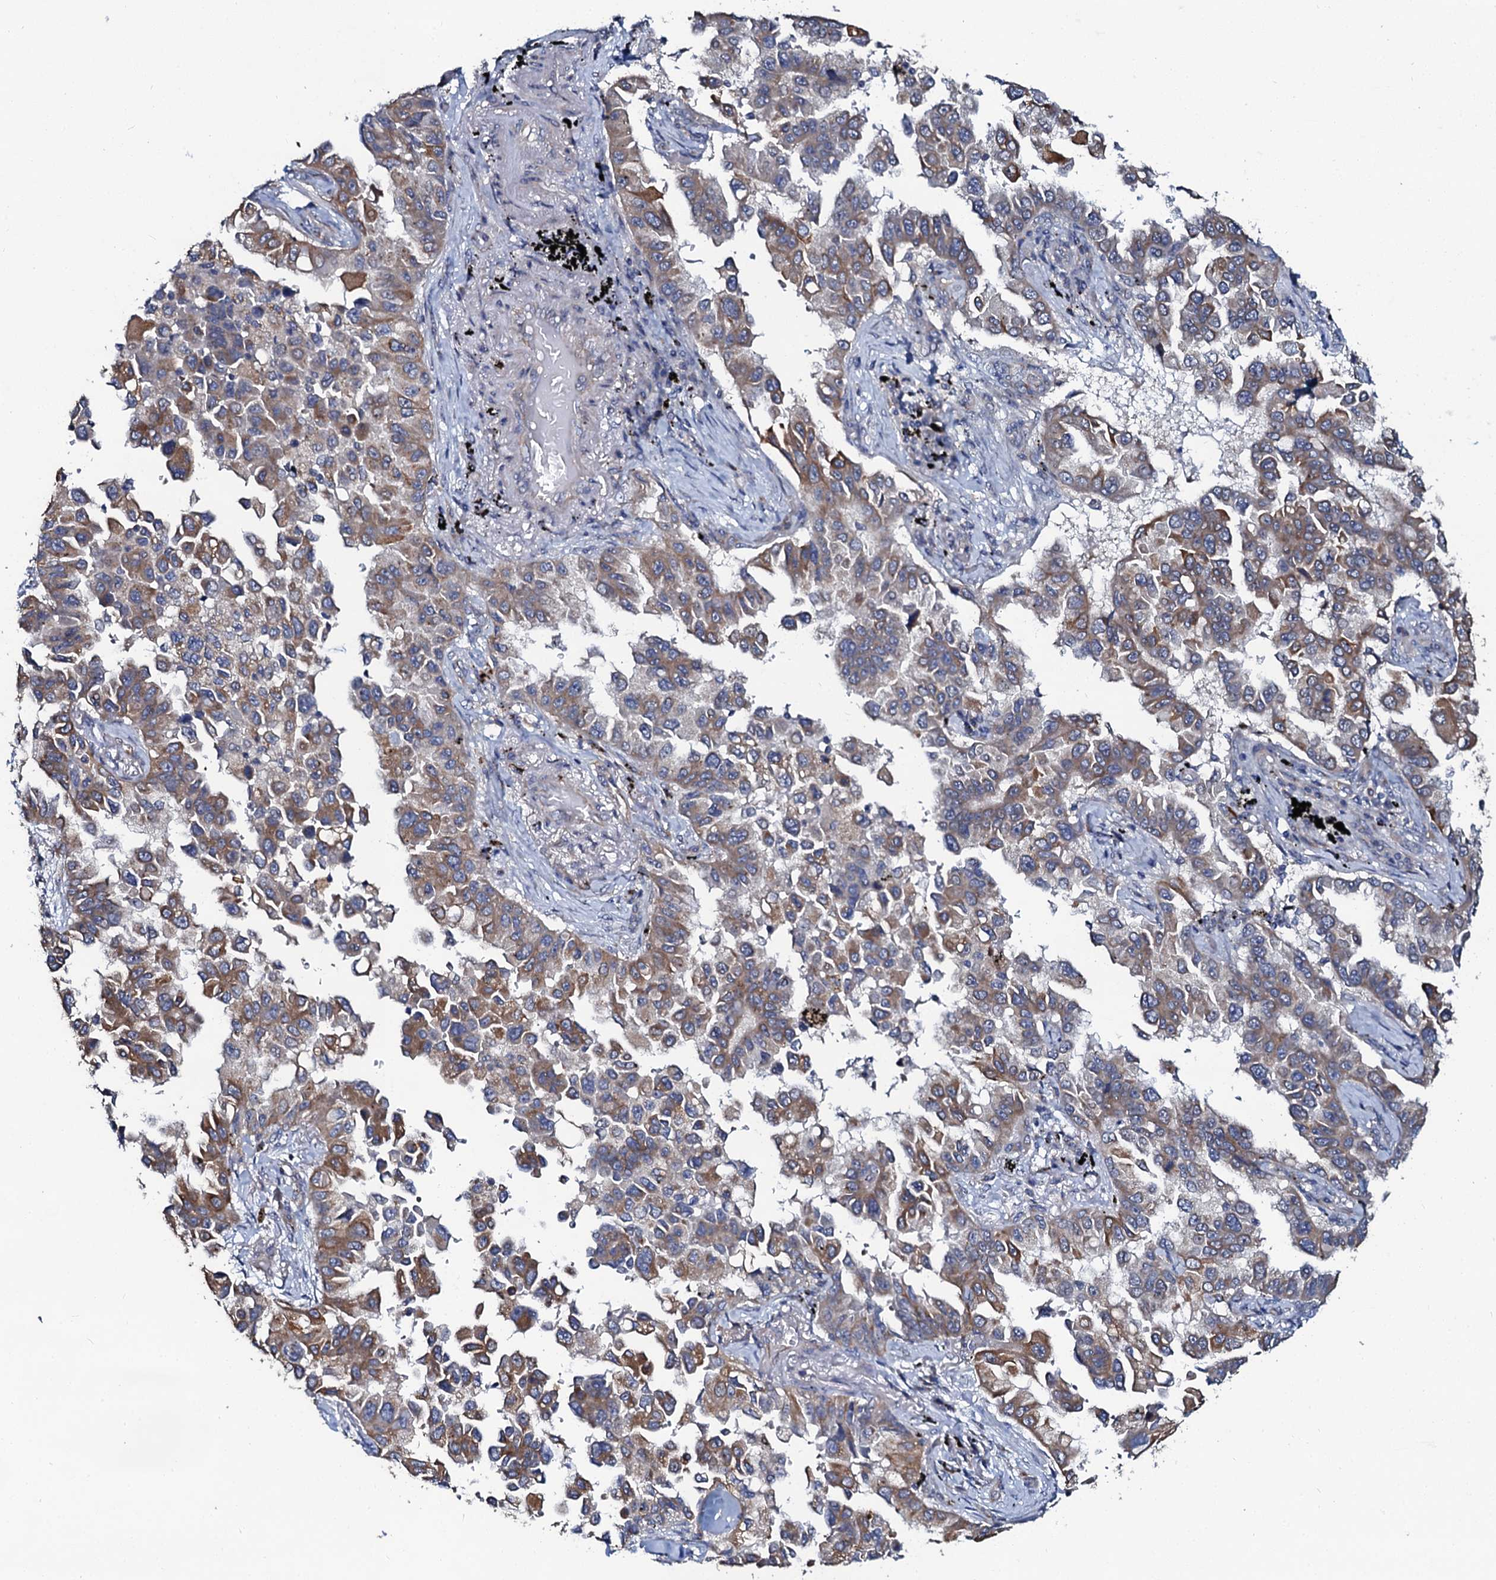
{"staining": {"intensity": "moderate", "quantity": "25%-75%", "location": "cytoplasmic/membranous"}, "tissue": "lung cancer", "cell_type": "Tumor cells", "image_type": "cancer", "snomed": [{"axis": "morphology", "description": "Adenocarcinoma, NOS"}, {"axis": "topography", "description": "Lung"}], "caption": "This image exhibits immunohistochemistry staining of human lung cancer, with medium moderate cytoplasmic/membranous positivity in about 25%-75% of tumor cells.", "gene": "GLCE", "patient": {"sex": "female", "age": 67}}